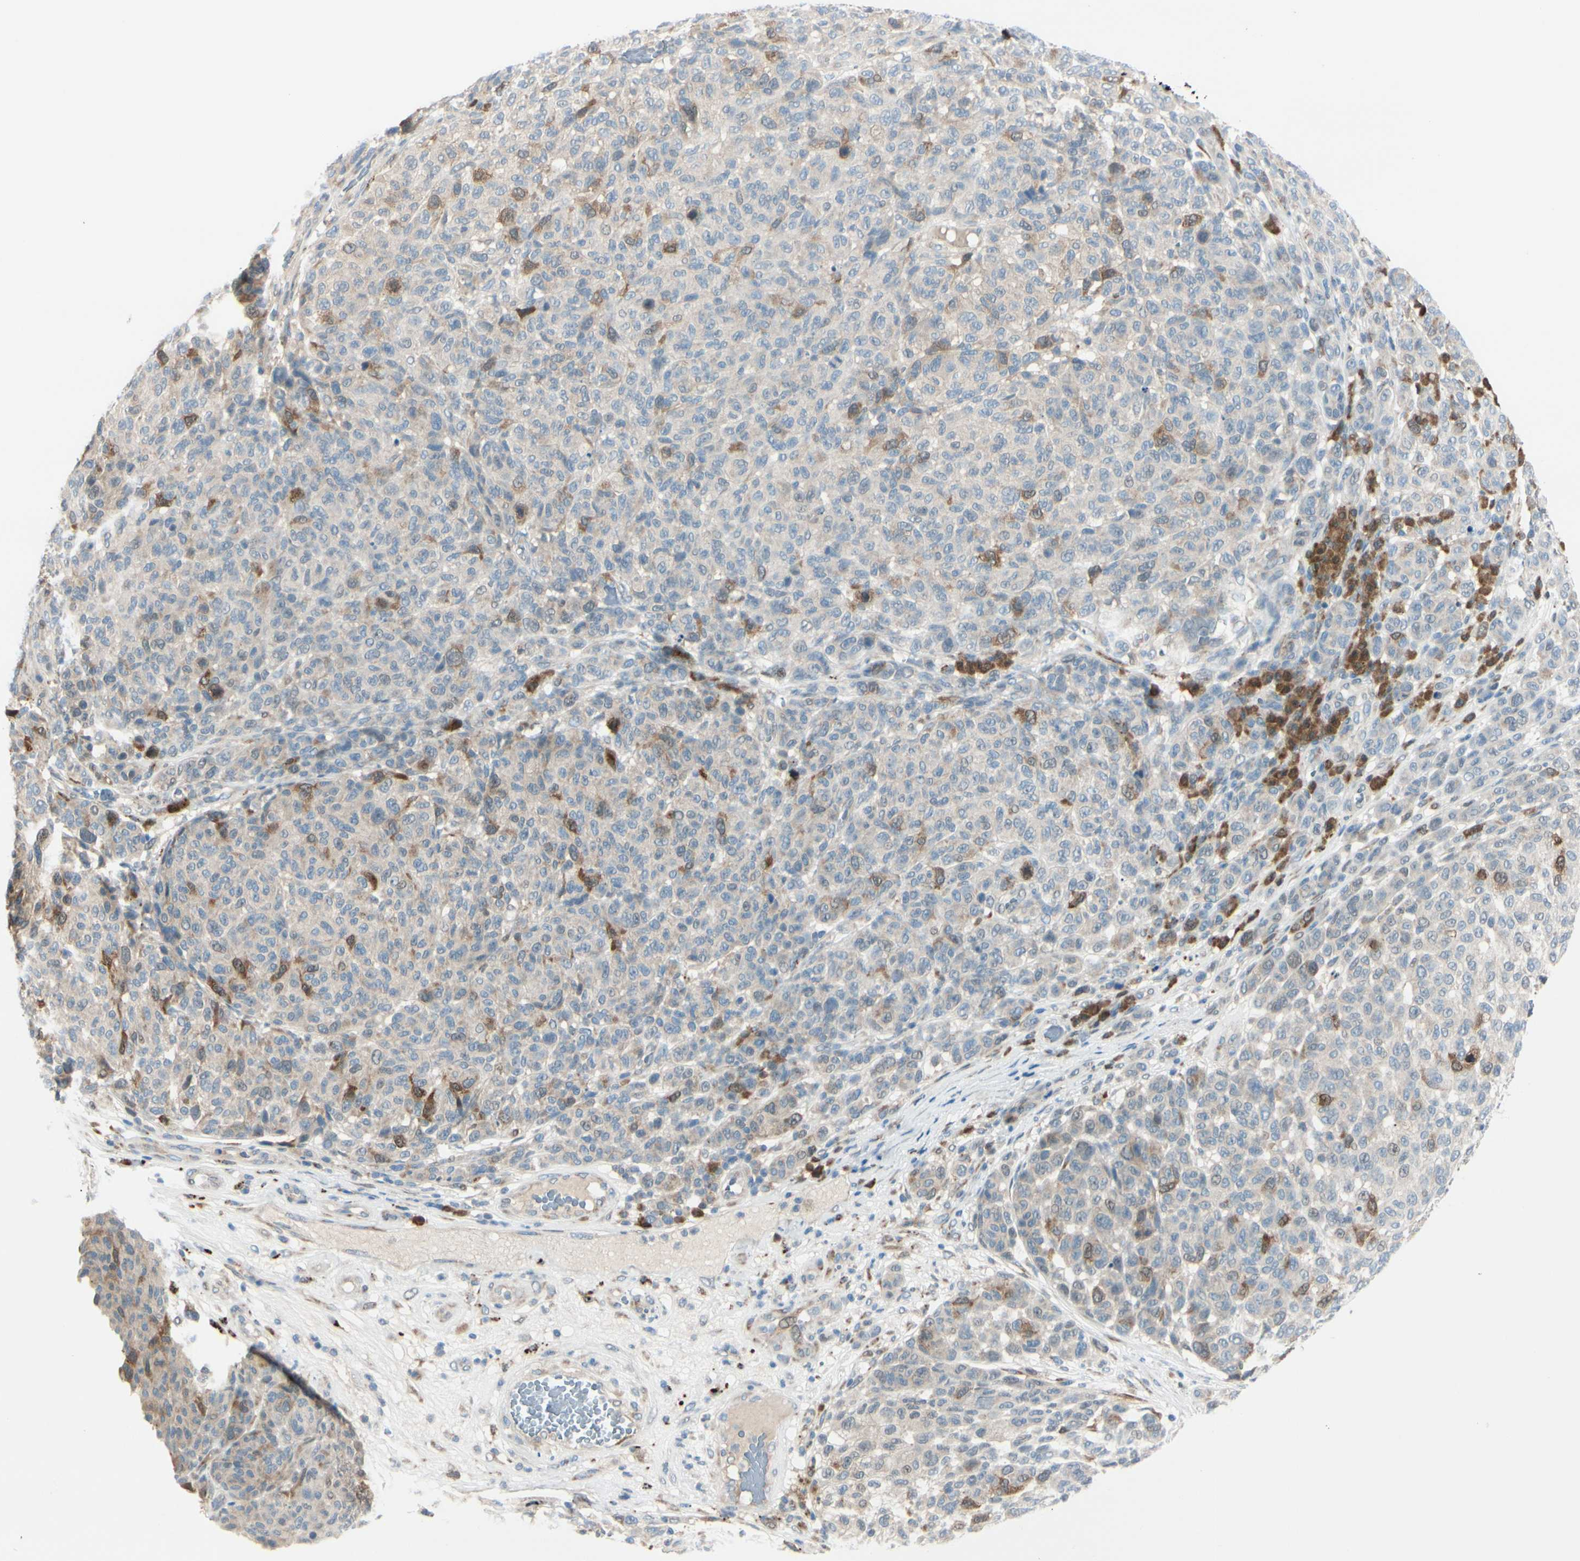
{"staining": {"intensity": "moderate", "quantity": "<25%", "location": "cytoplasmic/membranous,nuclear"}, "tissue": "melanoma", "cell_type": "Tumor cells", "image_type": "cancer", "snomed": [{"axis": "morphology", "description": "Malignant melanoma, NOS"}, {"axis": "topography", "description": "Skin"}], "caption": "IHC histopathology image of malignant melanoma stained for a protein (brown), which demonstrates low levels of moderate cytoplasmic/membranous and nuclear expression in approximately <25% of tumor cells.", "gene": "PTTG1", "patient": {"sex": "male", "age": 59}}